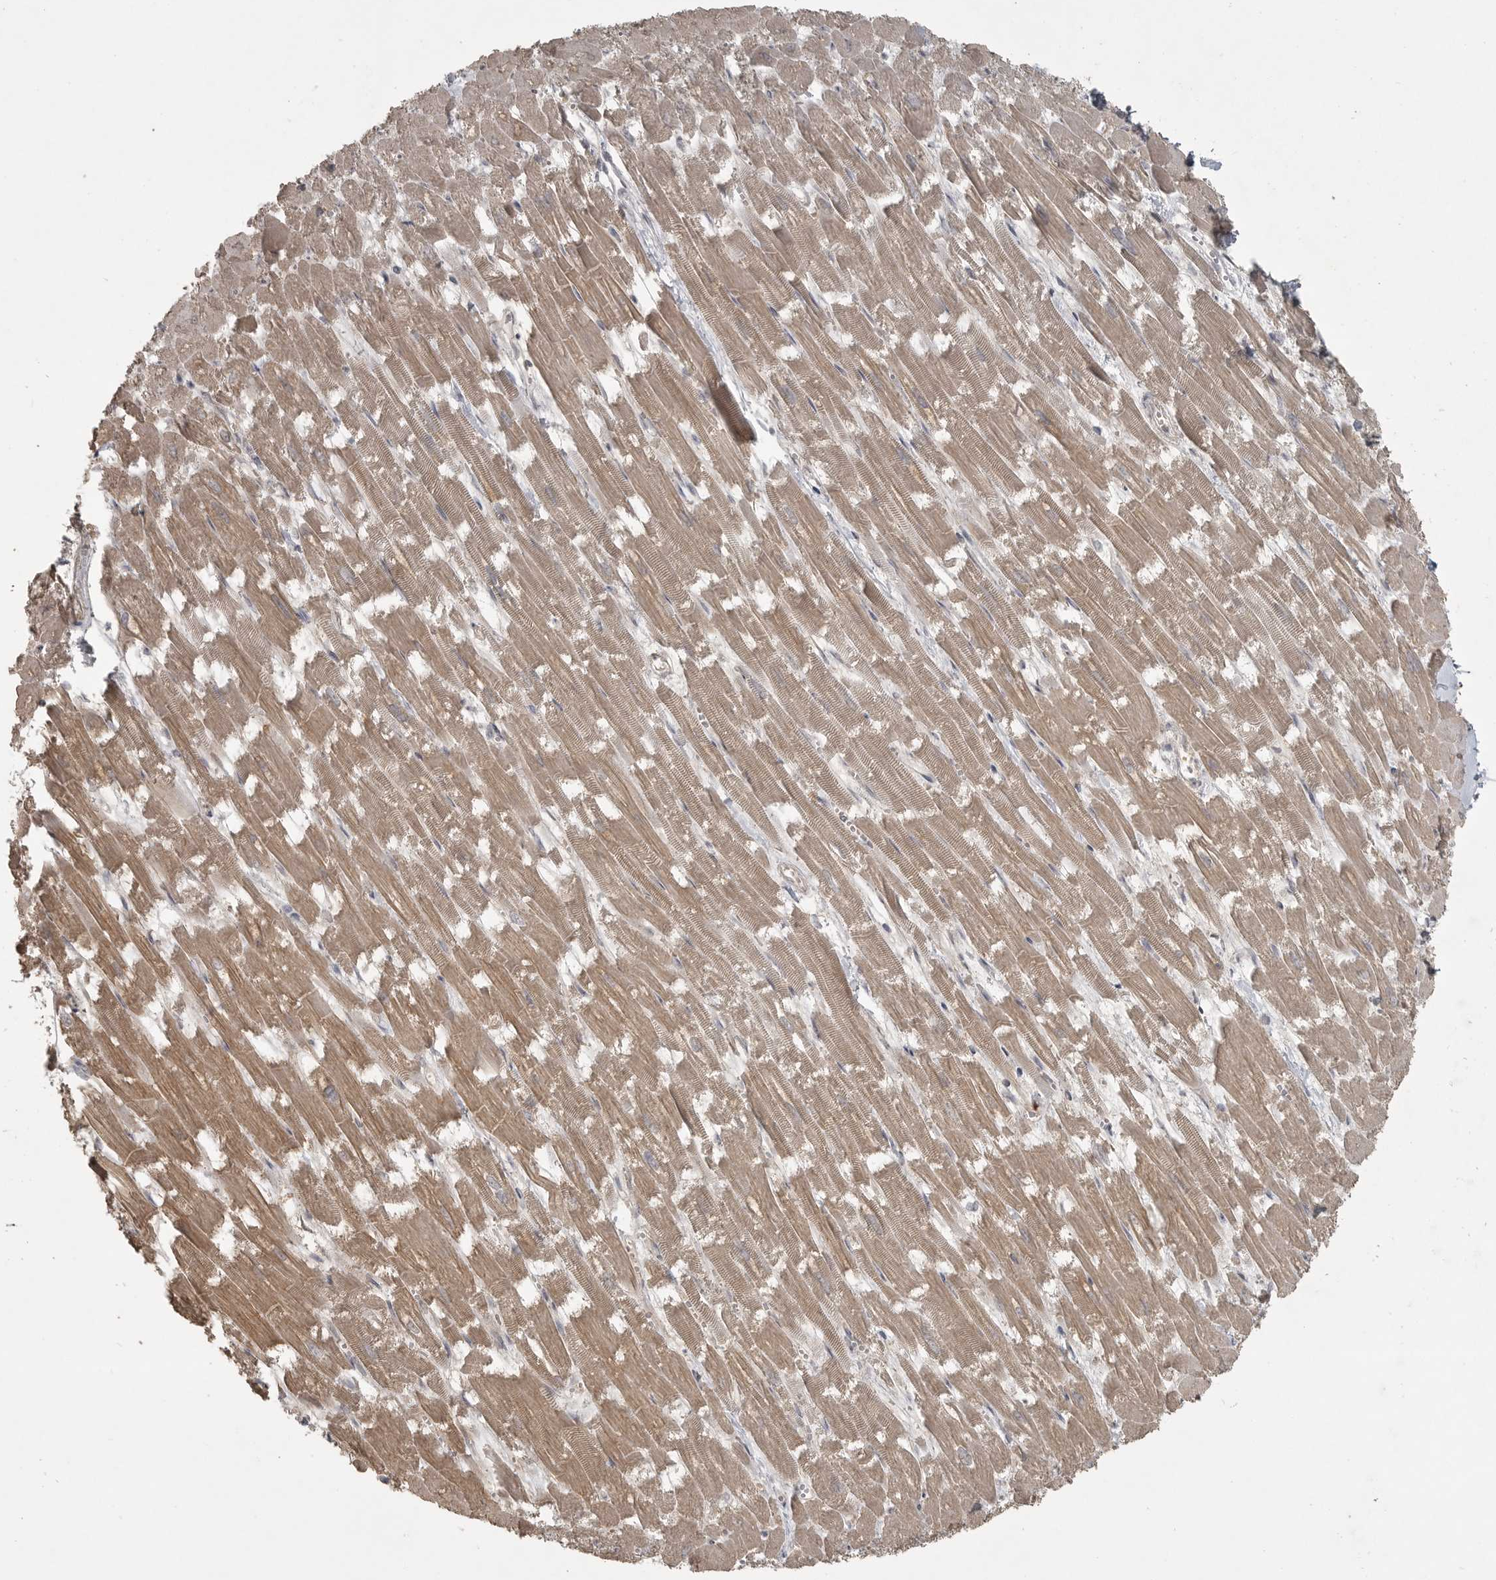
{"staining": {"intensity": "moderate", "quantity": ">75%", "location": "cytoplasmic/membranous"}, "tissue": "heart muscle", "cell_type": "Cardiomyocytes", "image_type": "normal", "snomed": [{"axis": "morphology", "description": "Normal tissue, NOS"}, {"axis": "topography", "description": "Heart"}], "caption": "A high-resolution image shows immunohistochemistry staining of normal heart muscle, which reveals moderate cytoplasmic/membranous staining in approximately >75% of cardiomyocytes.", "gene": "LLGL1", "patient": {"sex": "male", "age": 54}}